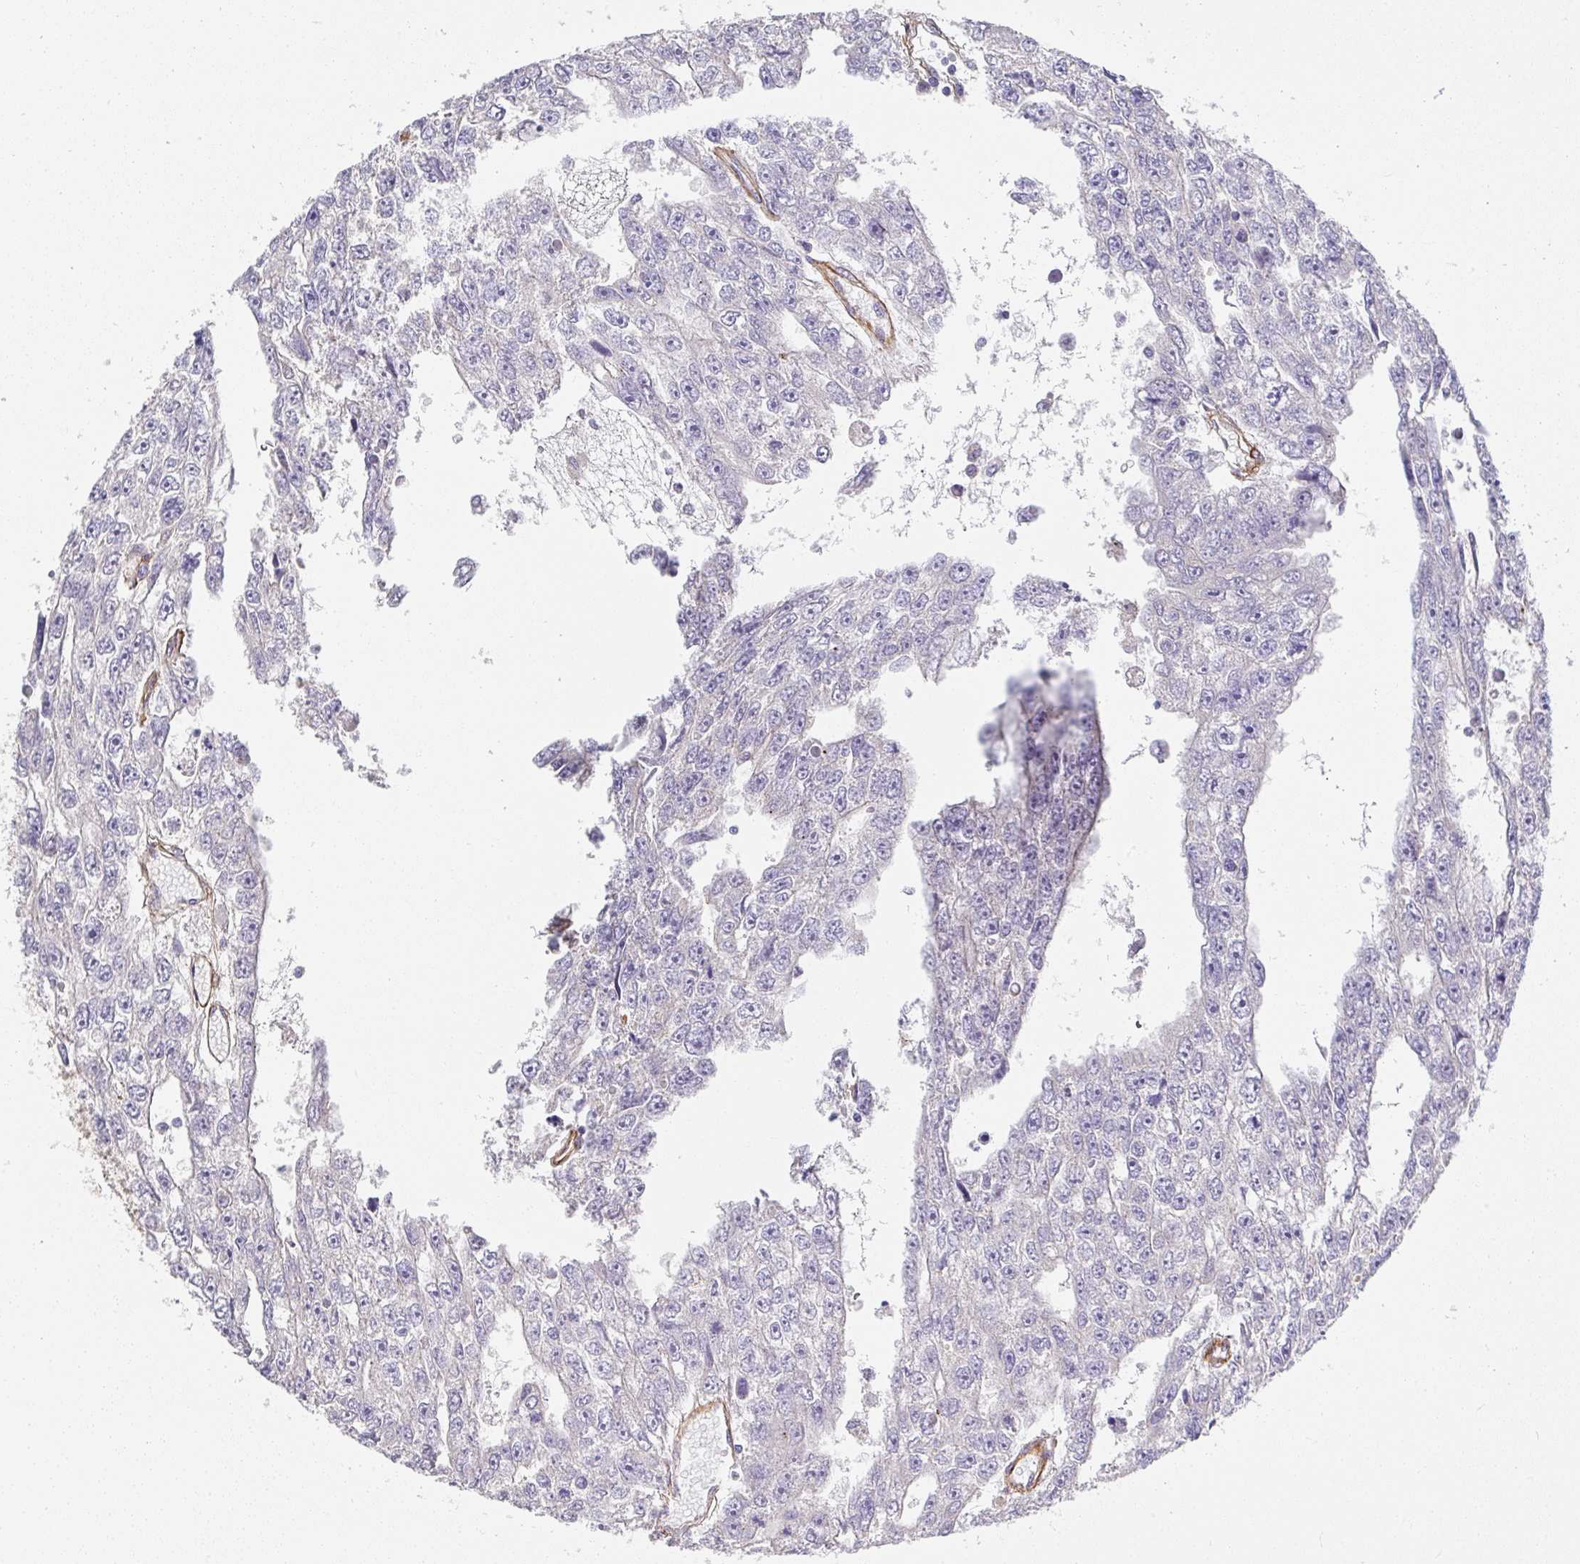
{"staining": {"intensity": "negative", "quantity": "none", "location": "none"}, "tissue": "testis cancer", "cell_type": "Tumor cells", "image_type": "cancer", "snomed": [{"axis": "morphology", "description": "Carcinoma, Embryonal, NOS"}, {"axis": "topography", "description": "Testis"}], "caption": "Tumor cells show no significant positivity in testis embryonal carcinoma.", "gene": "SLC25A17", "patient": {"sex": "male", "age": 20}}